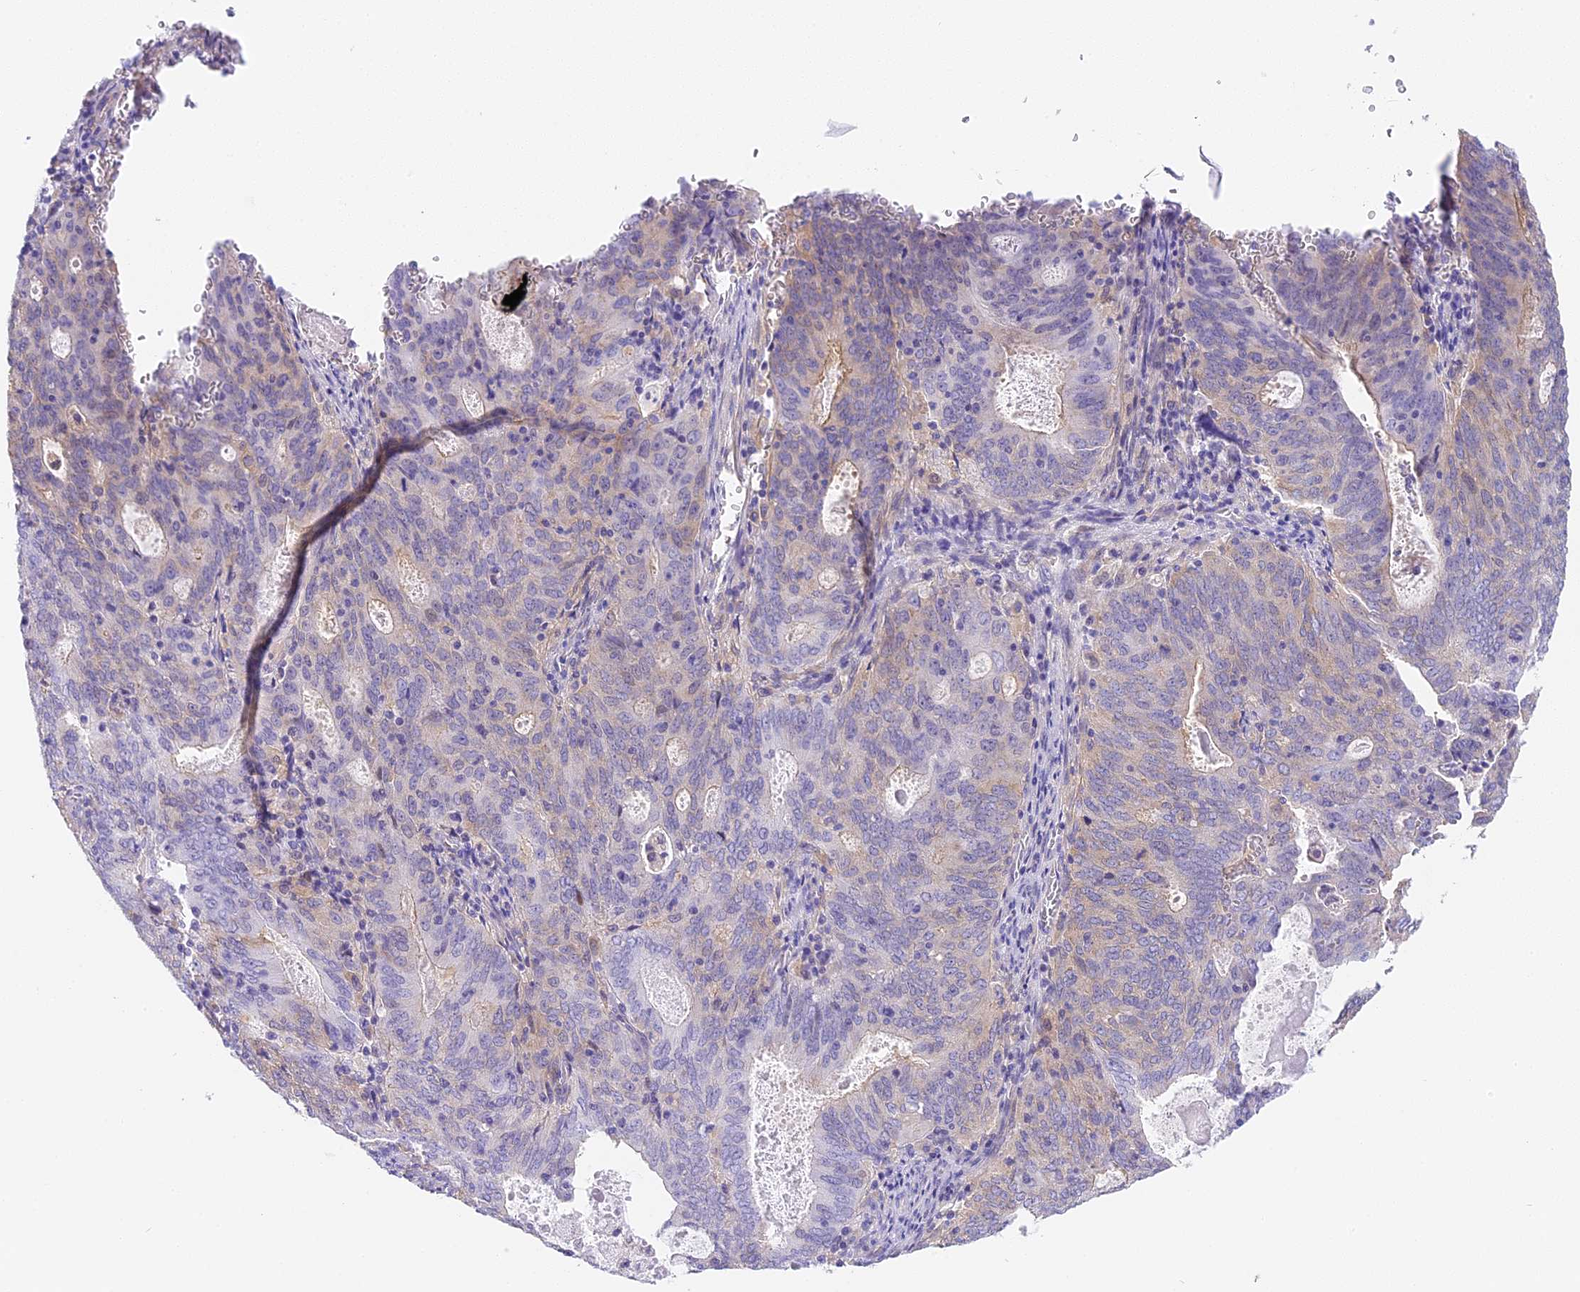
{"staining": {"intensity": "weak", "quantity": "<25%", "location": "cytoplasmic/membranous"}, "tissue": "cervical cancer", "cell_type": "Tumor cells", "image_type": "cancer", "snomed": [{"axis": "morphology", "description": "Adenocarcinoma, NOS"}, {"axis": "topography", "description": "Cervix"}], "caption": "High magnification brightfield microscopy of cervical cancer stained with DAB (3,3'-diaminobenzidine) (brown) and counterstained with hematoxylin (blue): tumor cells show no significant expression.", "gene": "HOMER3", "patient": {"sex": "female", "age": 44}}